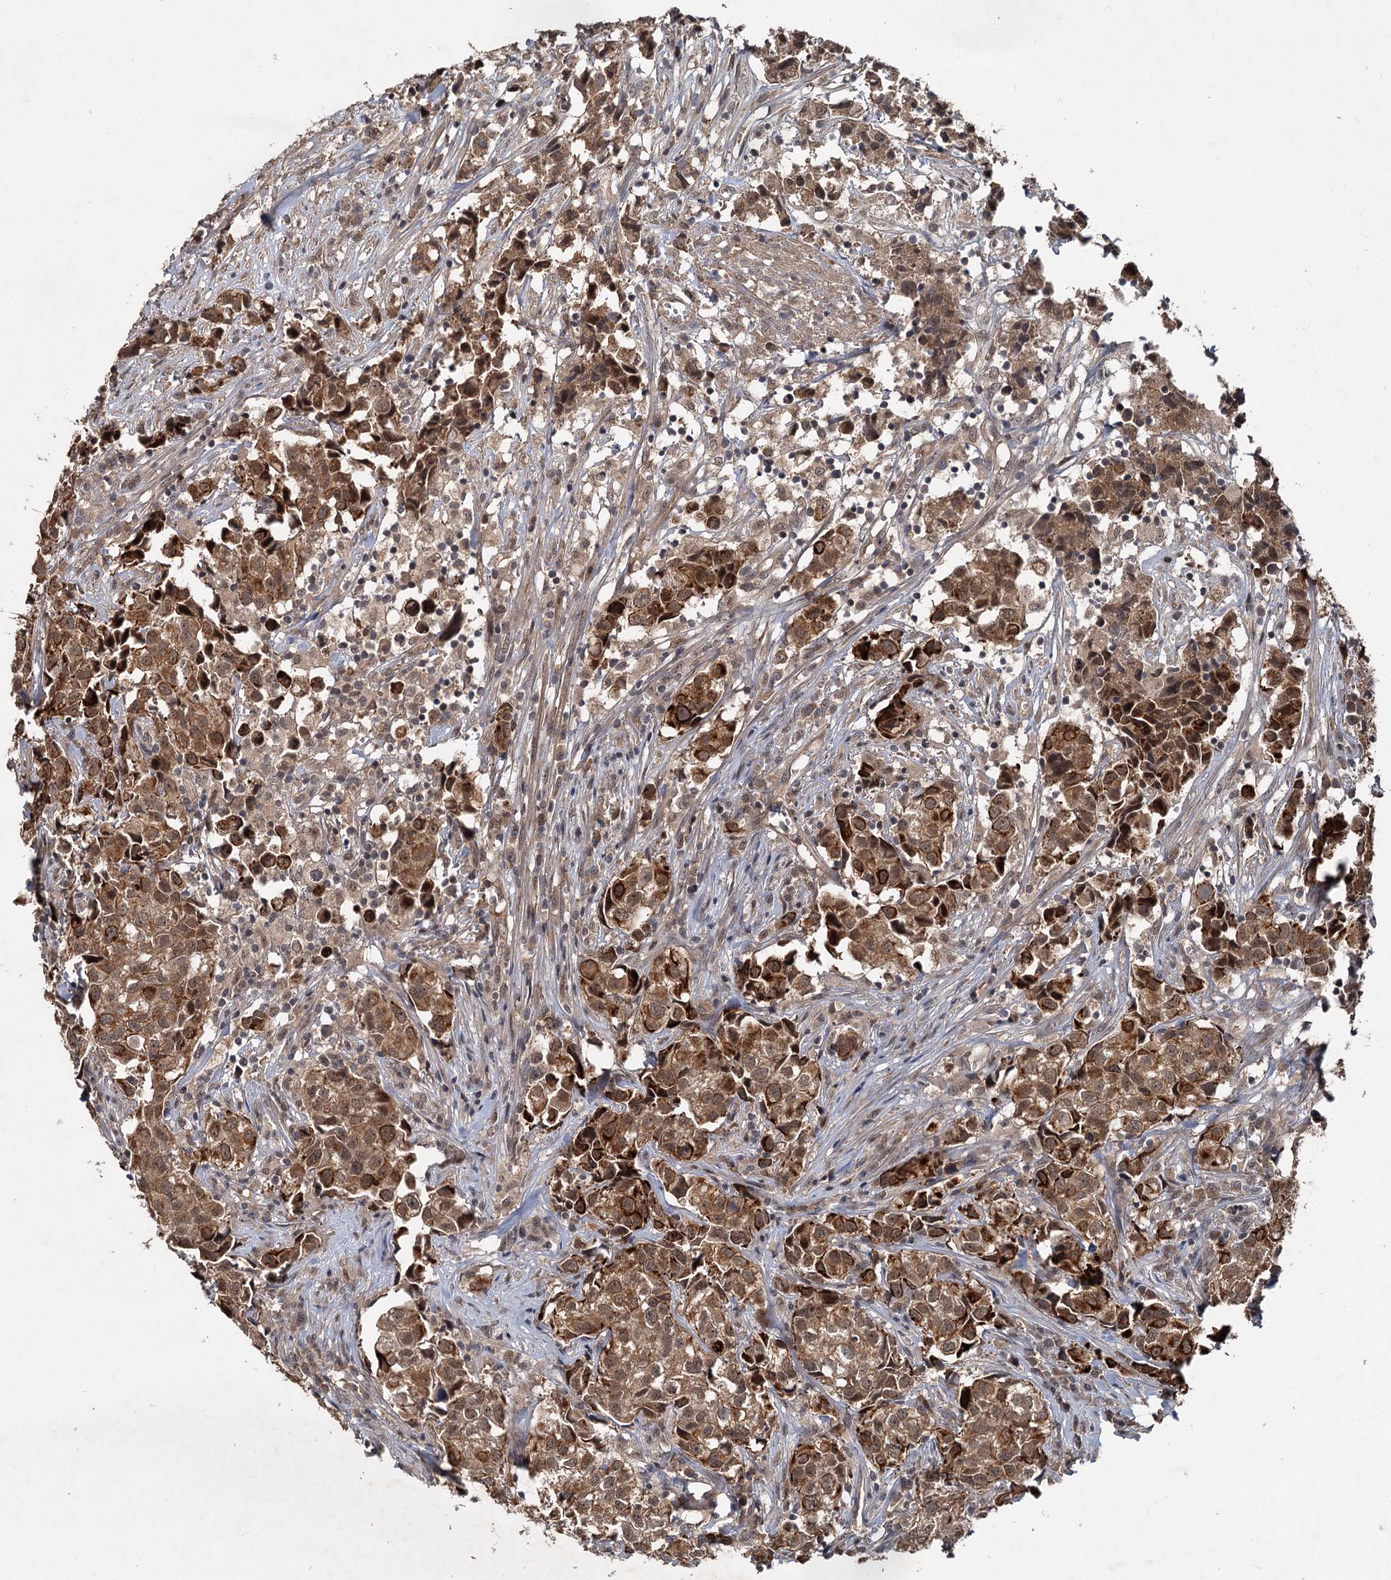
{"staining": {"intensity": "moderate", "quantity": ">75%", "location": "cytoplasmic/membranous,nuclear"}, "tissue": "urothelial cancer", "cell_type": "Tumor cells", "image_type": "cancer", "snomed": [{"axis": "morphology", "description": "Urothelial carcinoma, High grade"}, {"axis": "topography", "description": "Urinary bladder"}], "caption": "A photomicrograph of urothelial cancer stained for a protein reveals moderate cytoplasmic/membranous and nuclear brown staining in tumor cells. The protein is shown in brown color, while the nuclei are stained blue.", "gene": "RITA1", "patient": {"sex": "female", "age": 75}}